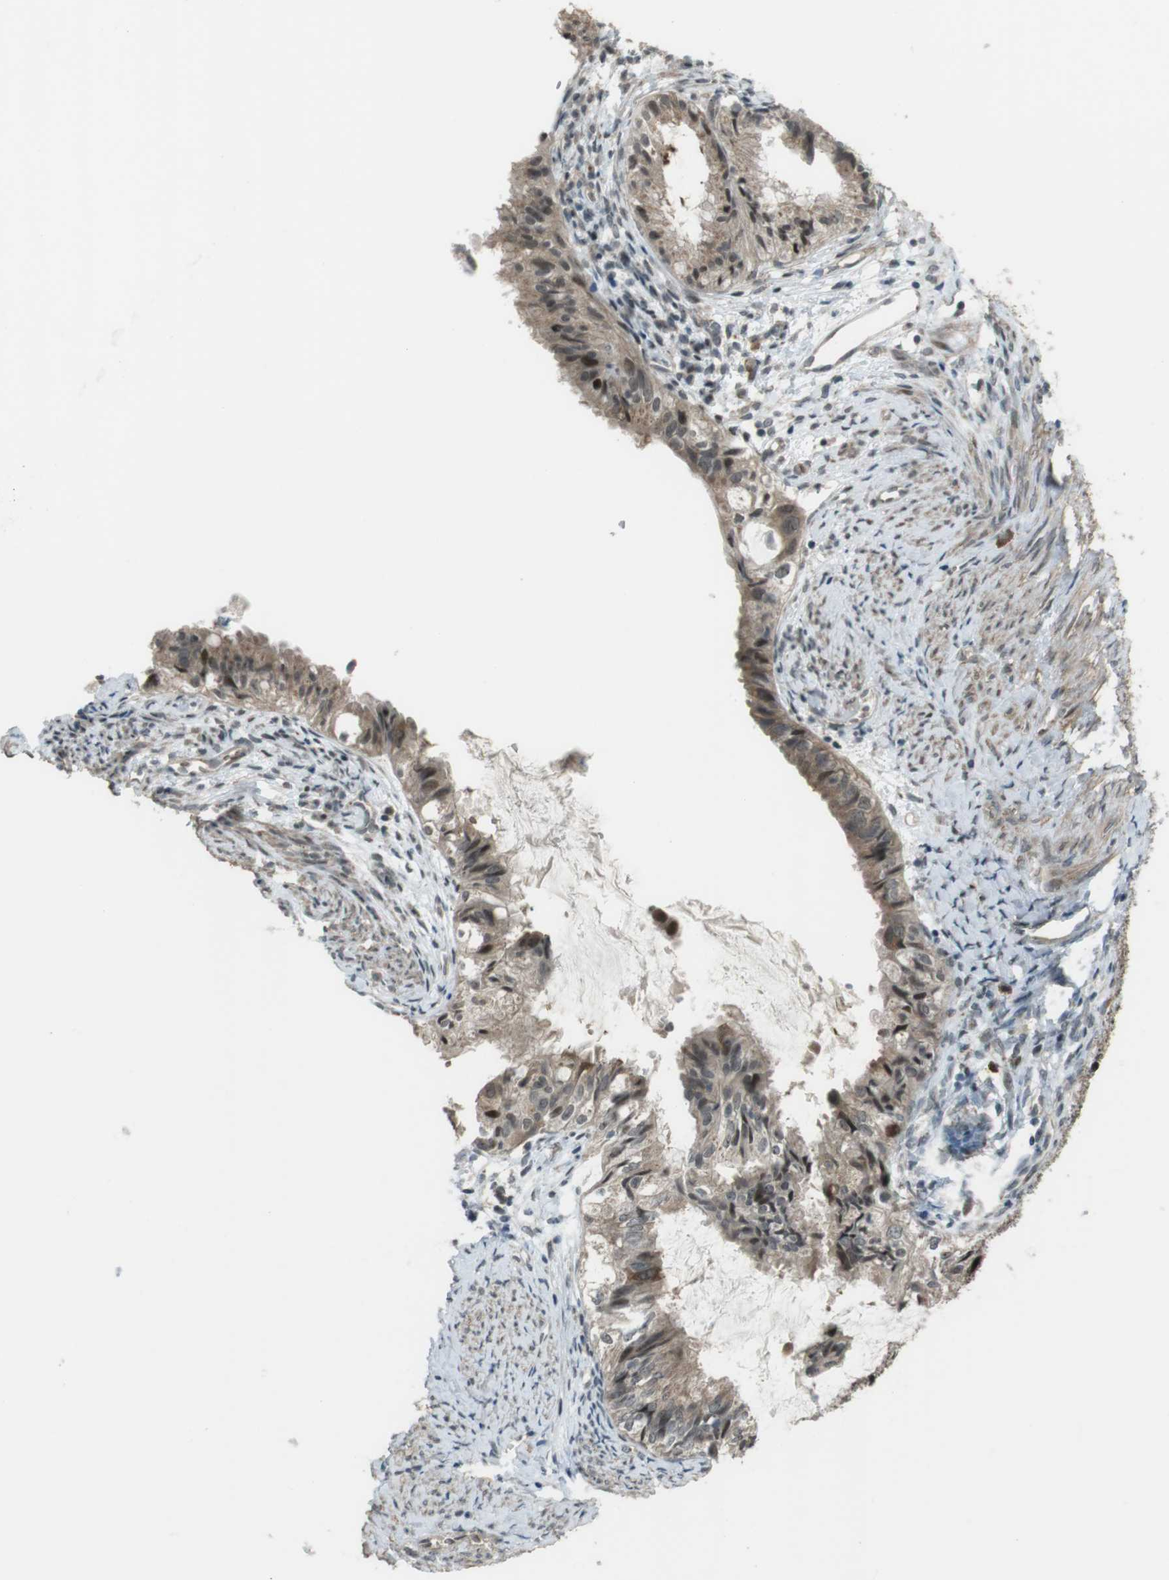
{"staining": {"intensity": "strong", "quantity": "<25%", "location": "cytoplasmic/membranous,nuclear"}, "tissue": "cervical cancer", "cell_type": "Tumor cells", "image_type": "cancer", "snomed": [{"axis": "morphology", "description": "Normal tissue, NOS"}, {"axis": "morphology", "description": "Adenocarcinoma, NOS"}, {"axis": "topography", "description": "Cervix"}, {"axis": "topography", "description": "Endometrium"}], "caption": "Immunohistochemistry (IHC) photomicrograph of neoplastic tissue: human cervical adenocarcinoma stained using IHC displays medium levels of strong protein expression localized specifically in the cytoplasmic/membranous and nuclear of tumor cells, appearing as a cytoplasmic/membranous and nuclear brown color.", "gene": "SLITRK5", "patient": {"sex": "female", "age": 86}}